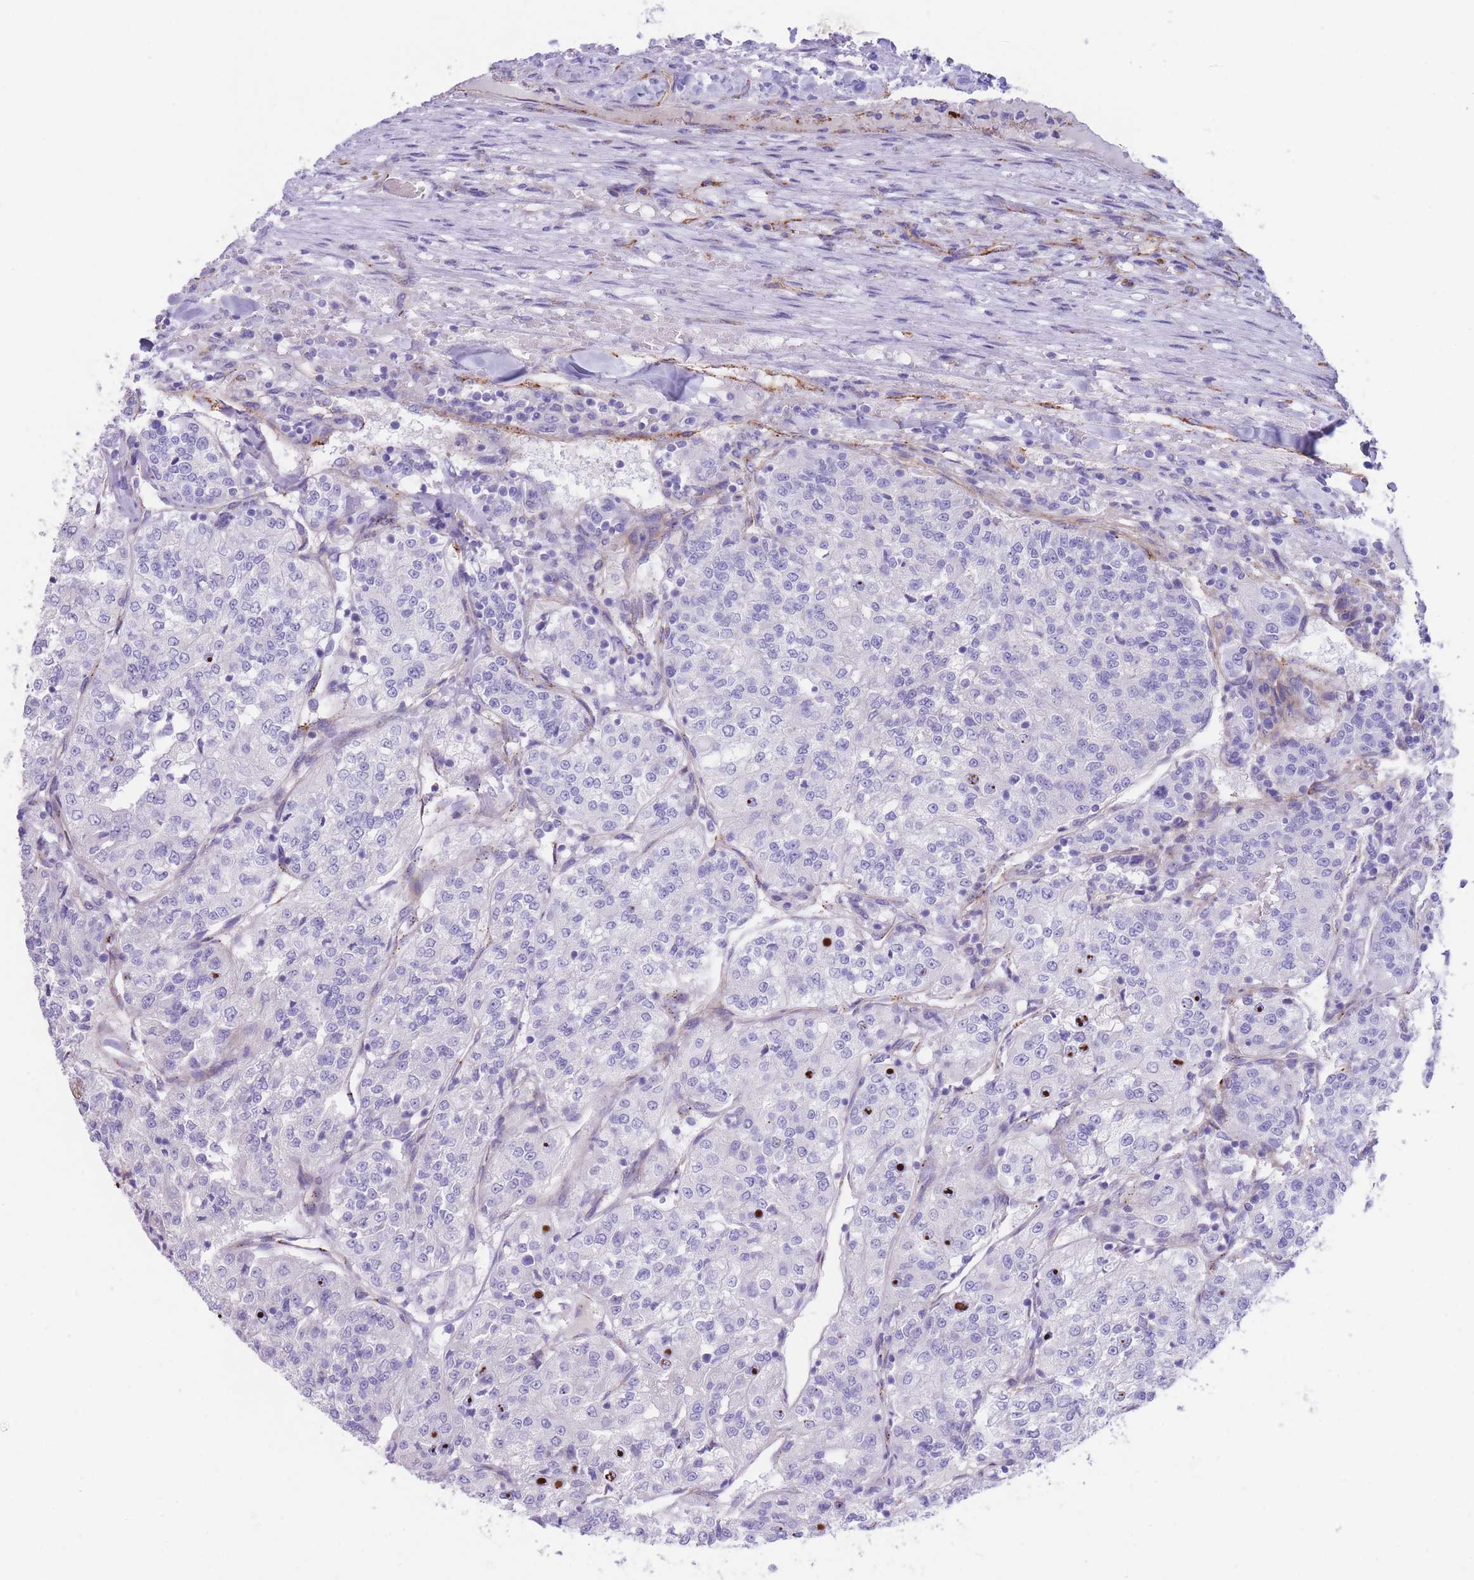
{"staining": {"intensity": "negative", "quantity": "none", "location": "none"}, "tissue": "renal cancer", "cell_type": "Tumor cells", "image_type": "cancer", "snomed": [{"axis": "morphology", "description": "Adenocarcinoma, NOS"}, {"axis": "topography", "description": "Kidney"}], "caption": "The micrograph demonstrates no significant positivity in tumor cells of renal adenocarcinoma. The staining was performed using DAB to visualize the protein expression in brown, while the nuclei were stained in blue with hematoxylin (Magnification: 20x).", "gene": "DET1", "patient": {"sex": "female", "age": 63}}